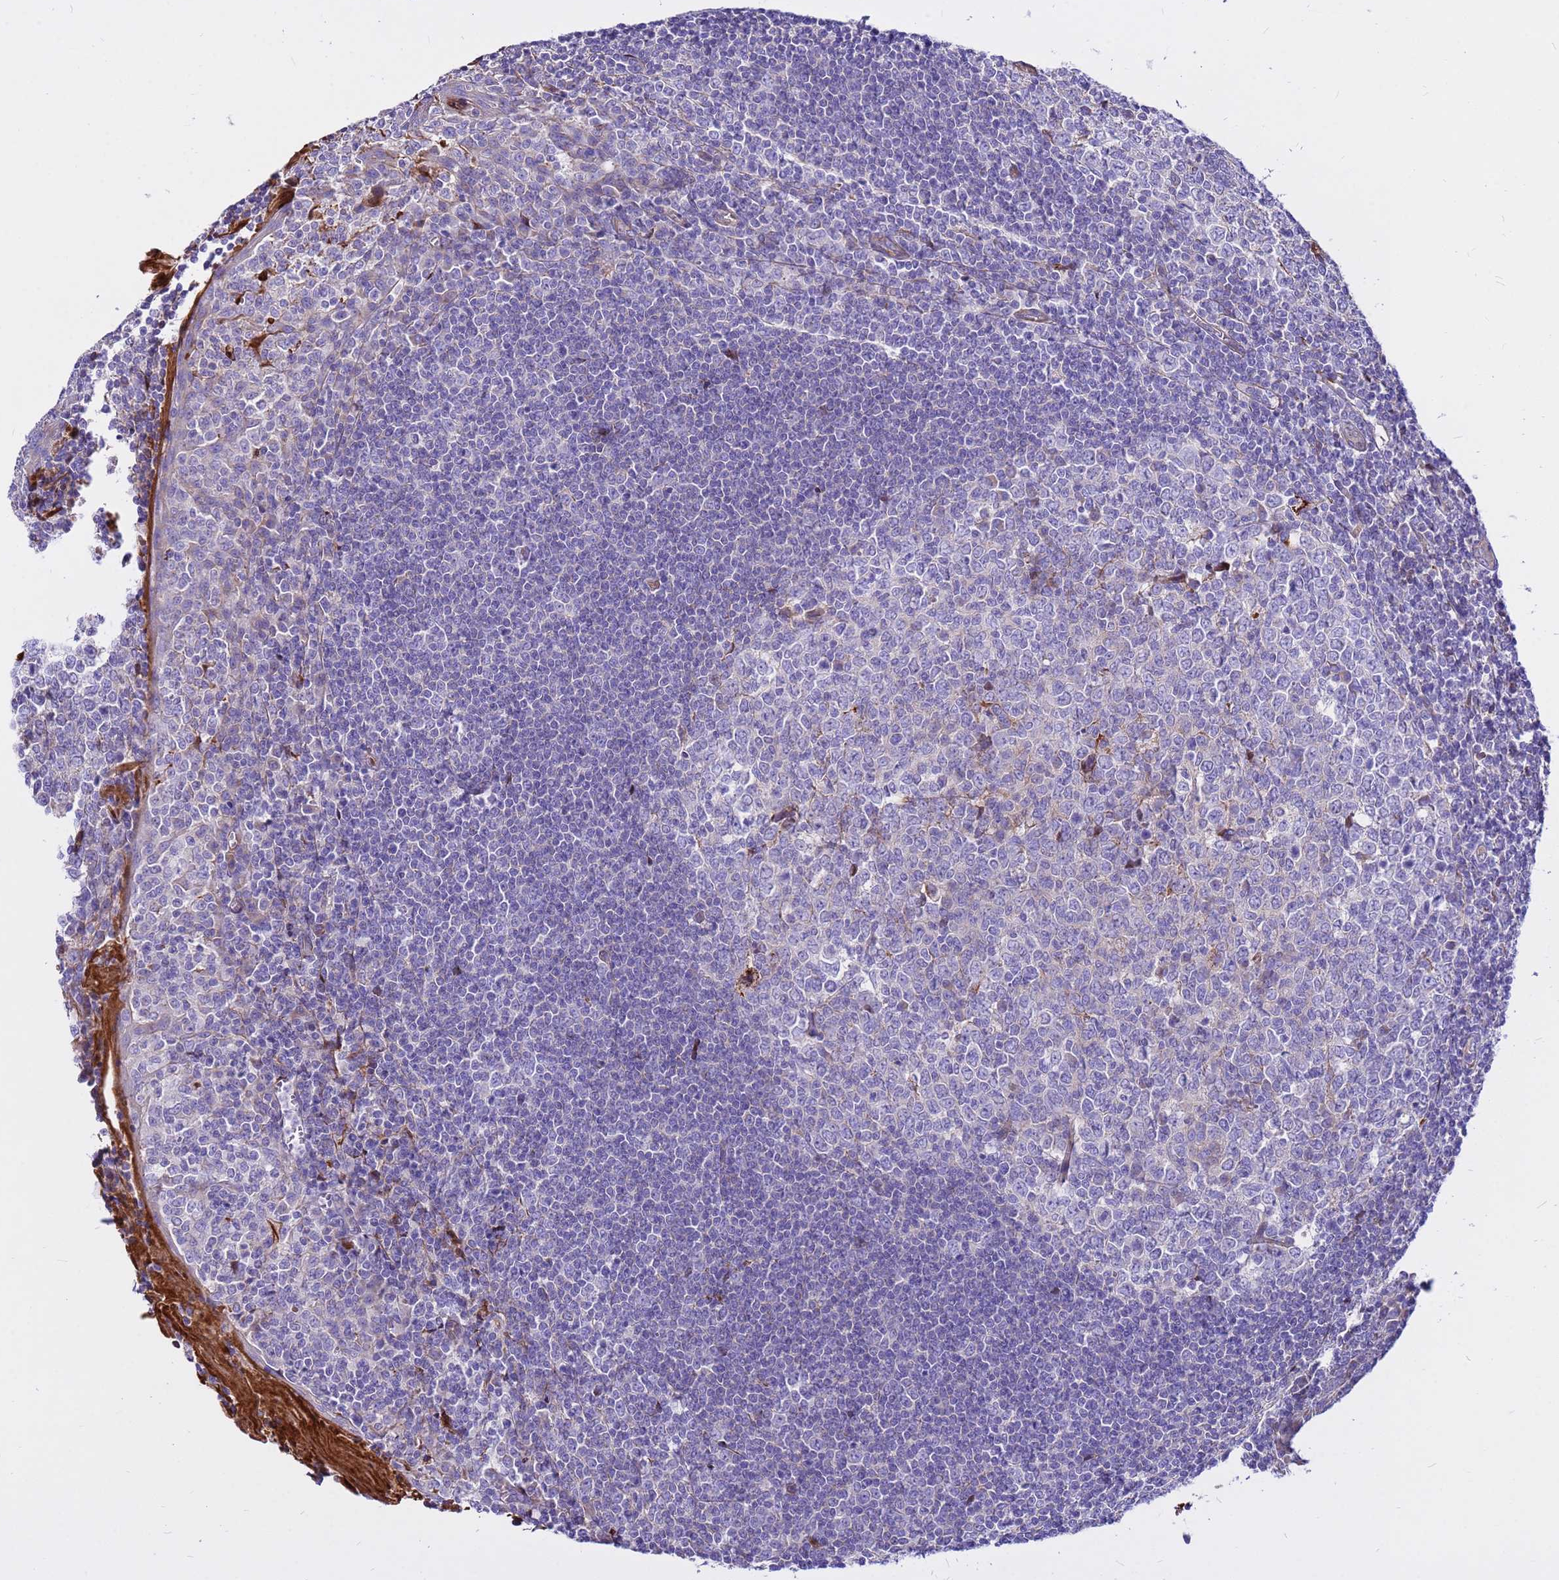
{"staining": {"intensity": "negative", "quantity": "none", "location": "none"}, "tissue": "tonsil", "cell_type": "Germinal center cells", "image_type": "normal", "snomed": [{"axis": "morphology", "description": "Normal tissue, NOS"}, {"axis": "topography", "description": "Tonsil"}], "caption": "The image reveals no staining of germinal center cells in benign tonsil. The staining was performed using DAB to visualize the protein expression in brown, while the nuclei were stained in blue with hematoxylin (Magnification: 20x).", "gene": "CRHBP", "patient": {"sex": "male", "age": 27}}